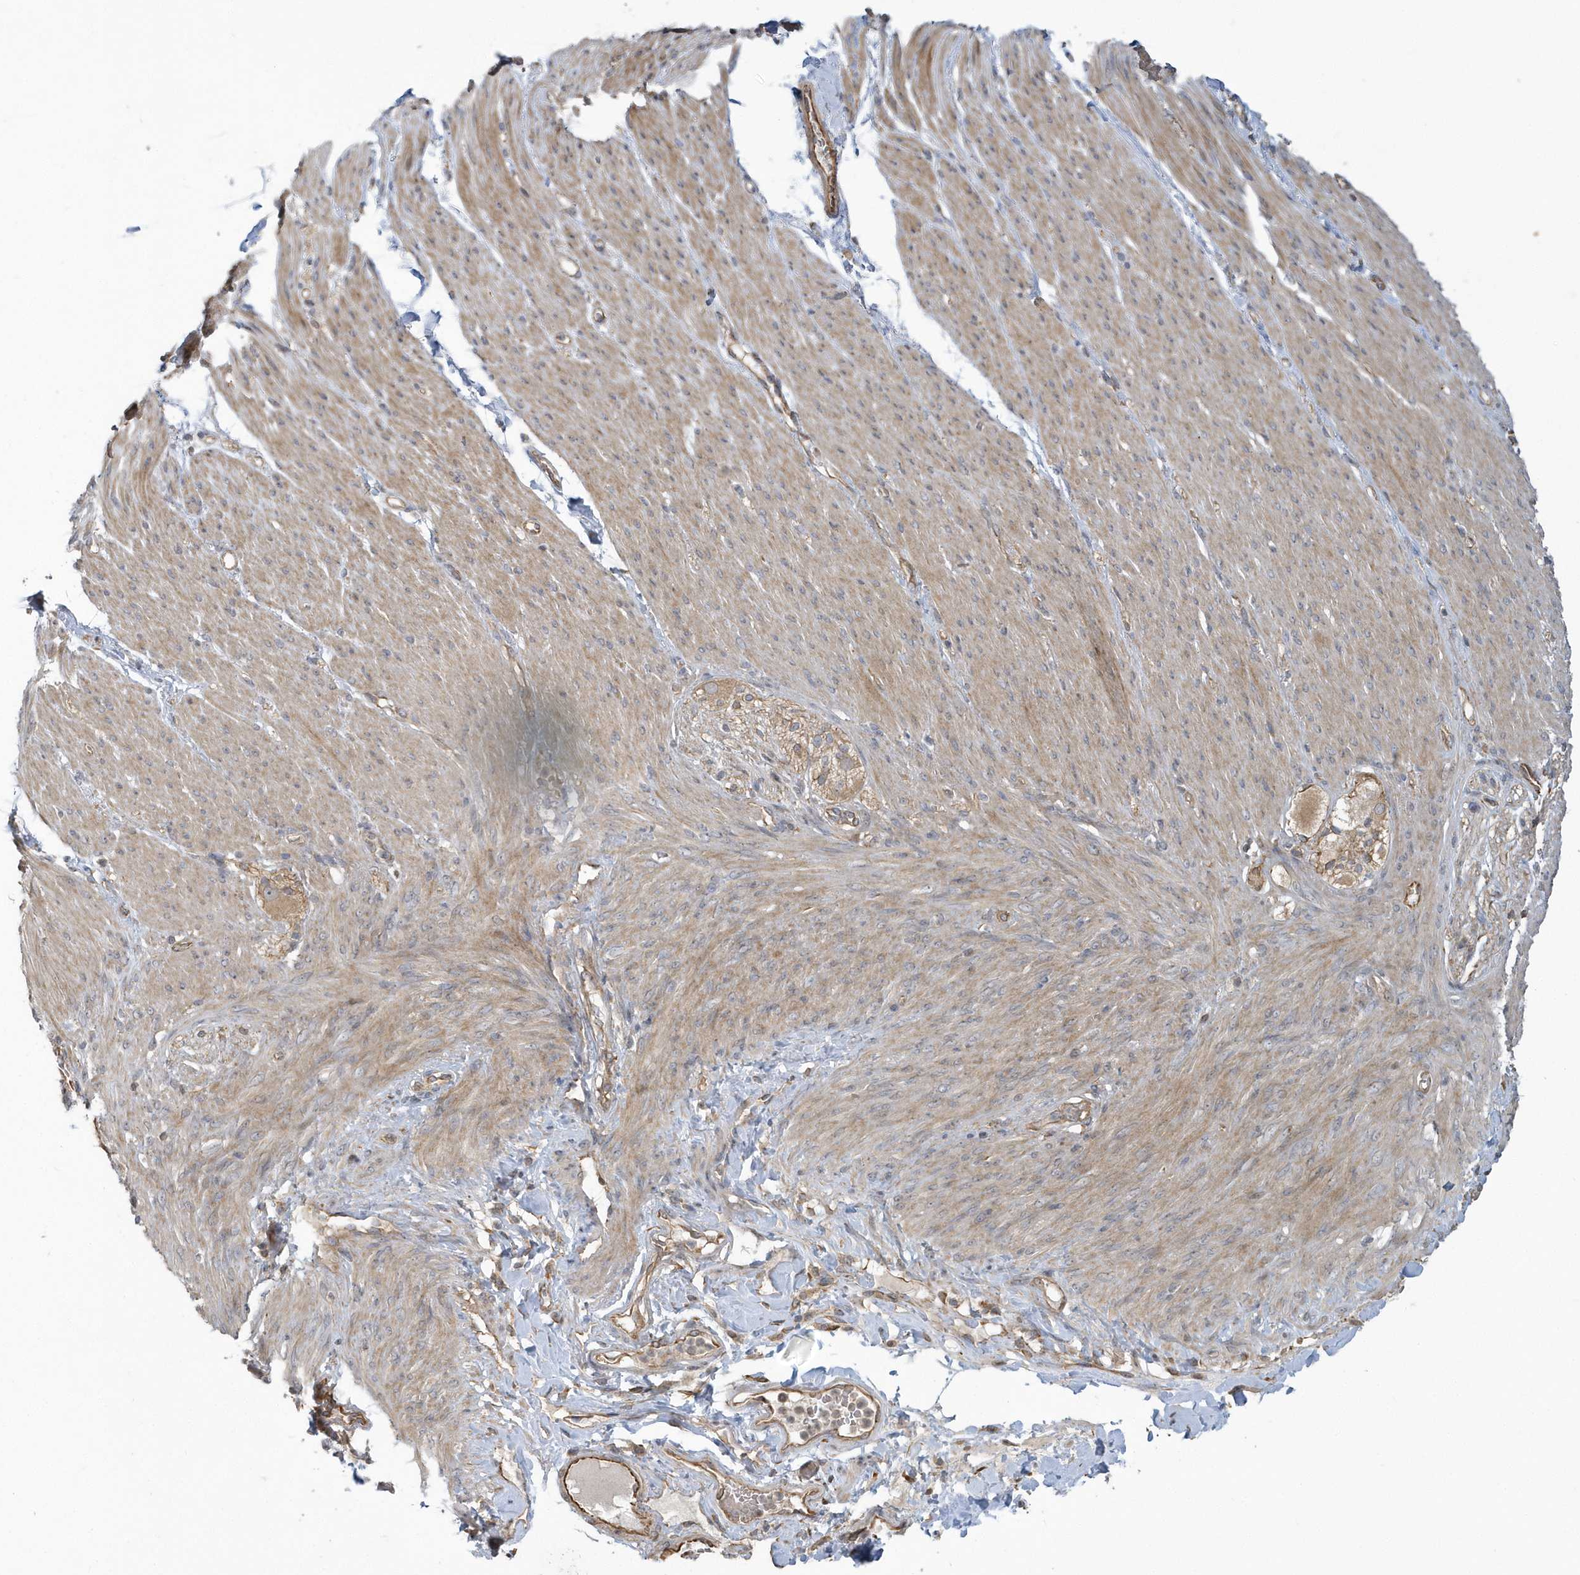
{"staining": {"intensity": "weak", "quantity": ">75%", "location": "cytoplasmic/membranous"}, "tissue": "adipose tissue", "cell_type": "Adipocytes", "image_type": "normal", "snomed": [{"axis": "morphology", "description": "Normal tissue, NOS"}, {"axis": "topography", "description": "Colon"}, {"axis": "topography", "description": "Peripheral nerve tissue"}], "caption": "A high-resolution histopathology image shows immunohistochemistry (IHC) staining of benign adipose tissue, which reveals weak cytoplasmic/membranous expression in approximately >75% of adipocytes. (brown staining indicates protein expression, while blue staining denotes nuclei).", "gene": "THG1L", "patient": {"sex": "female", "age": 61}}